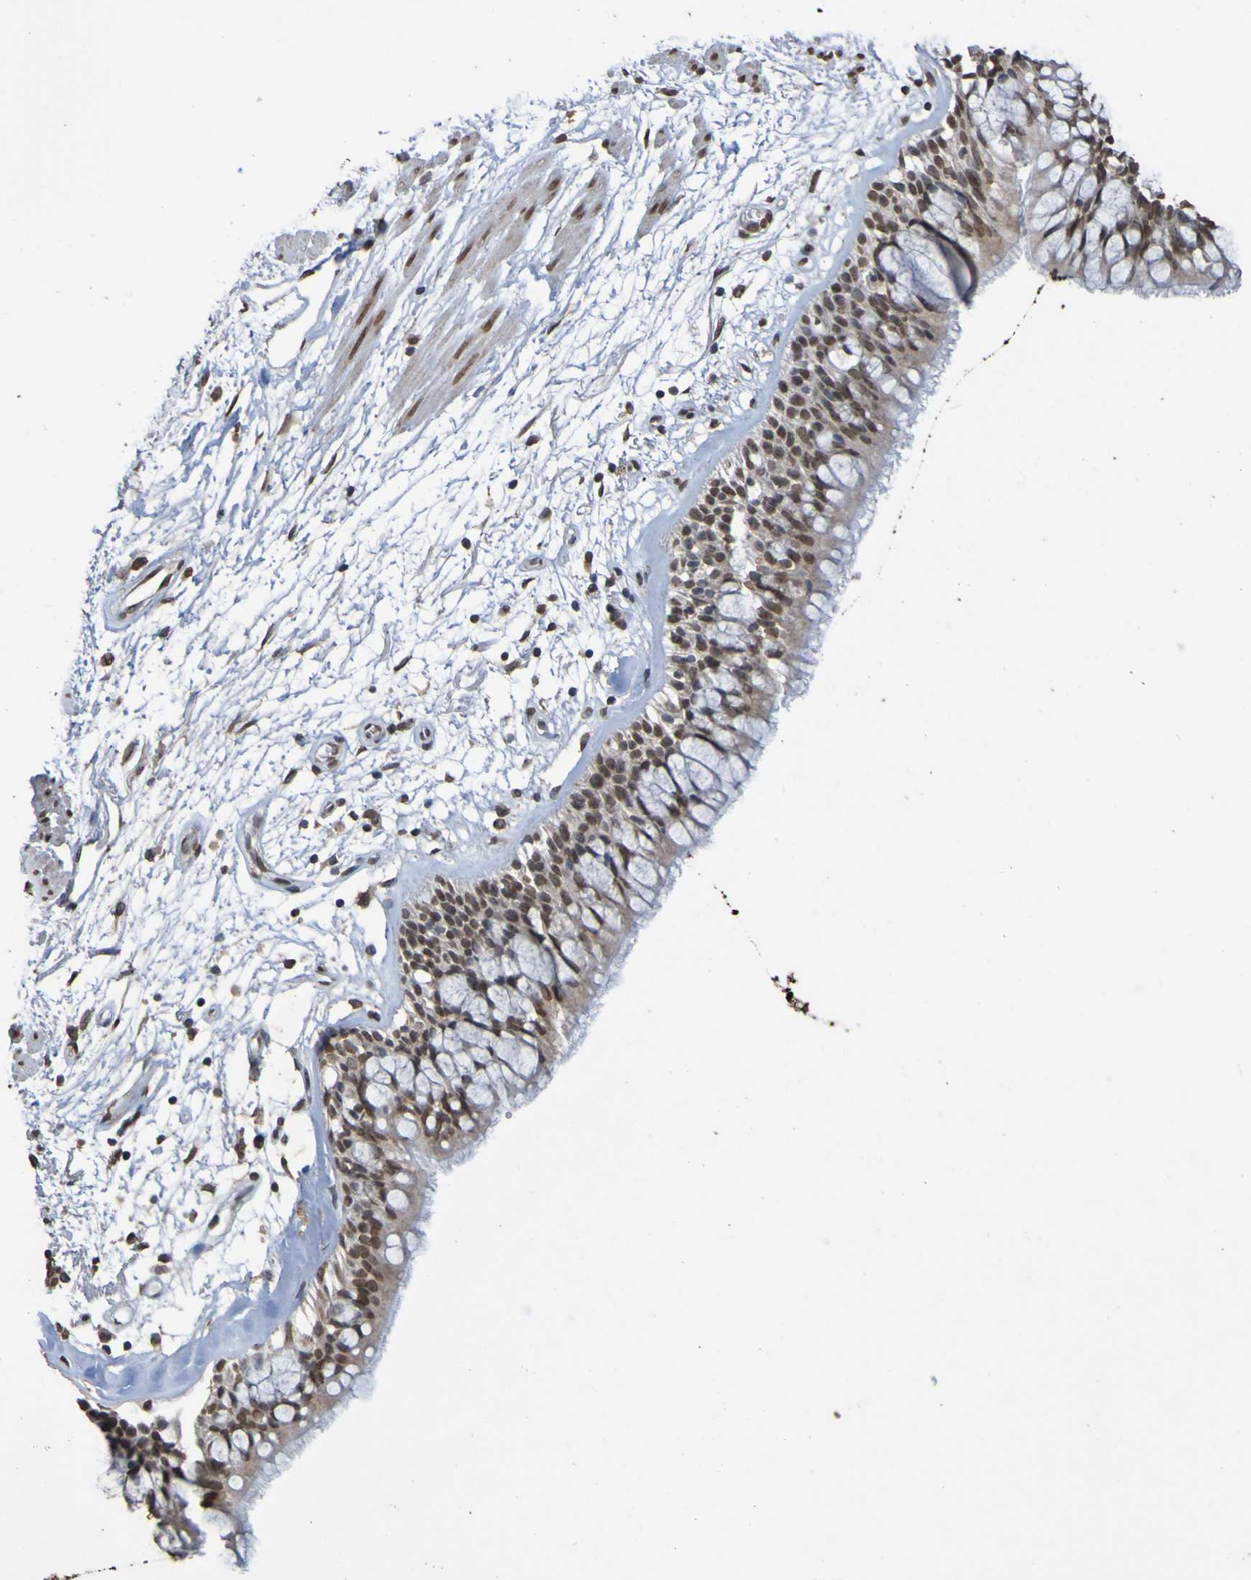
{"staining": {"intensity": "moderate", "quantity": ">75%", "location": "cytoplasmic/membranous,nuclear"}, "tissue": "bronchus", "cell_type": "Respiratory epithelial cells", "image_type": "normal", "snomed": [{"axis": "morphology", "description": "Normal tissue, NOS"}, {"axis": "morphology", "description": "Adenocarcinoma, NOS"}, {"axis": "topography", "description": "Bronchus"}, {"axis": "topography", "description": "Lung"}], "caption": "An immunohistochemistry photomicrograph of normal tissue is shown. Protein staining in brown highlights moderate cytoplasmic/membranous,nuclear positivity in bronchus within respiratory epithelial cells.", "gene": "ALKBH2", "patient": {"sex": "female", "age": 54}}